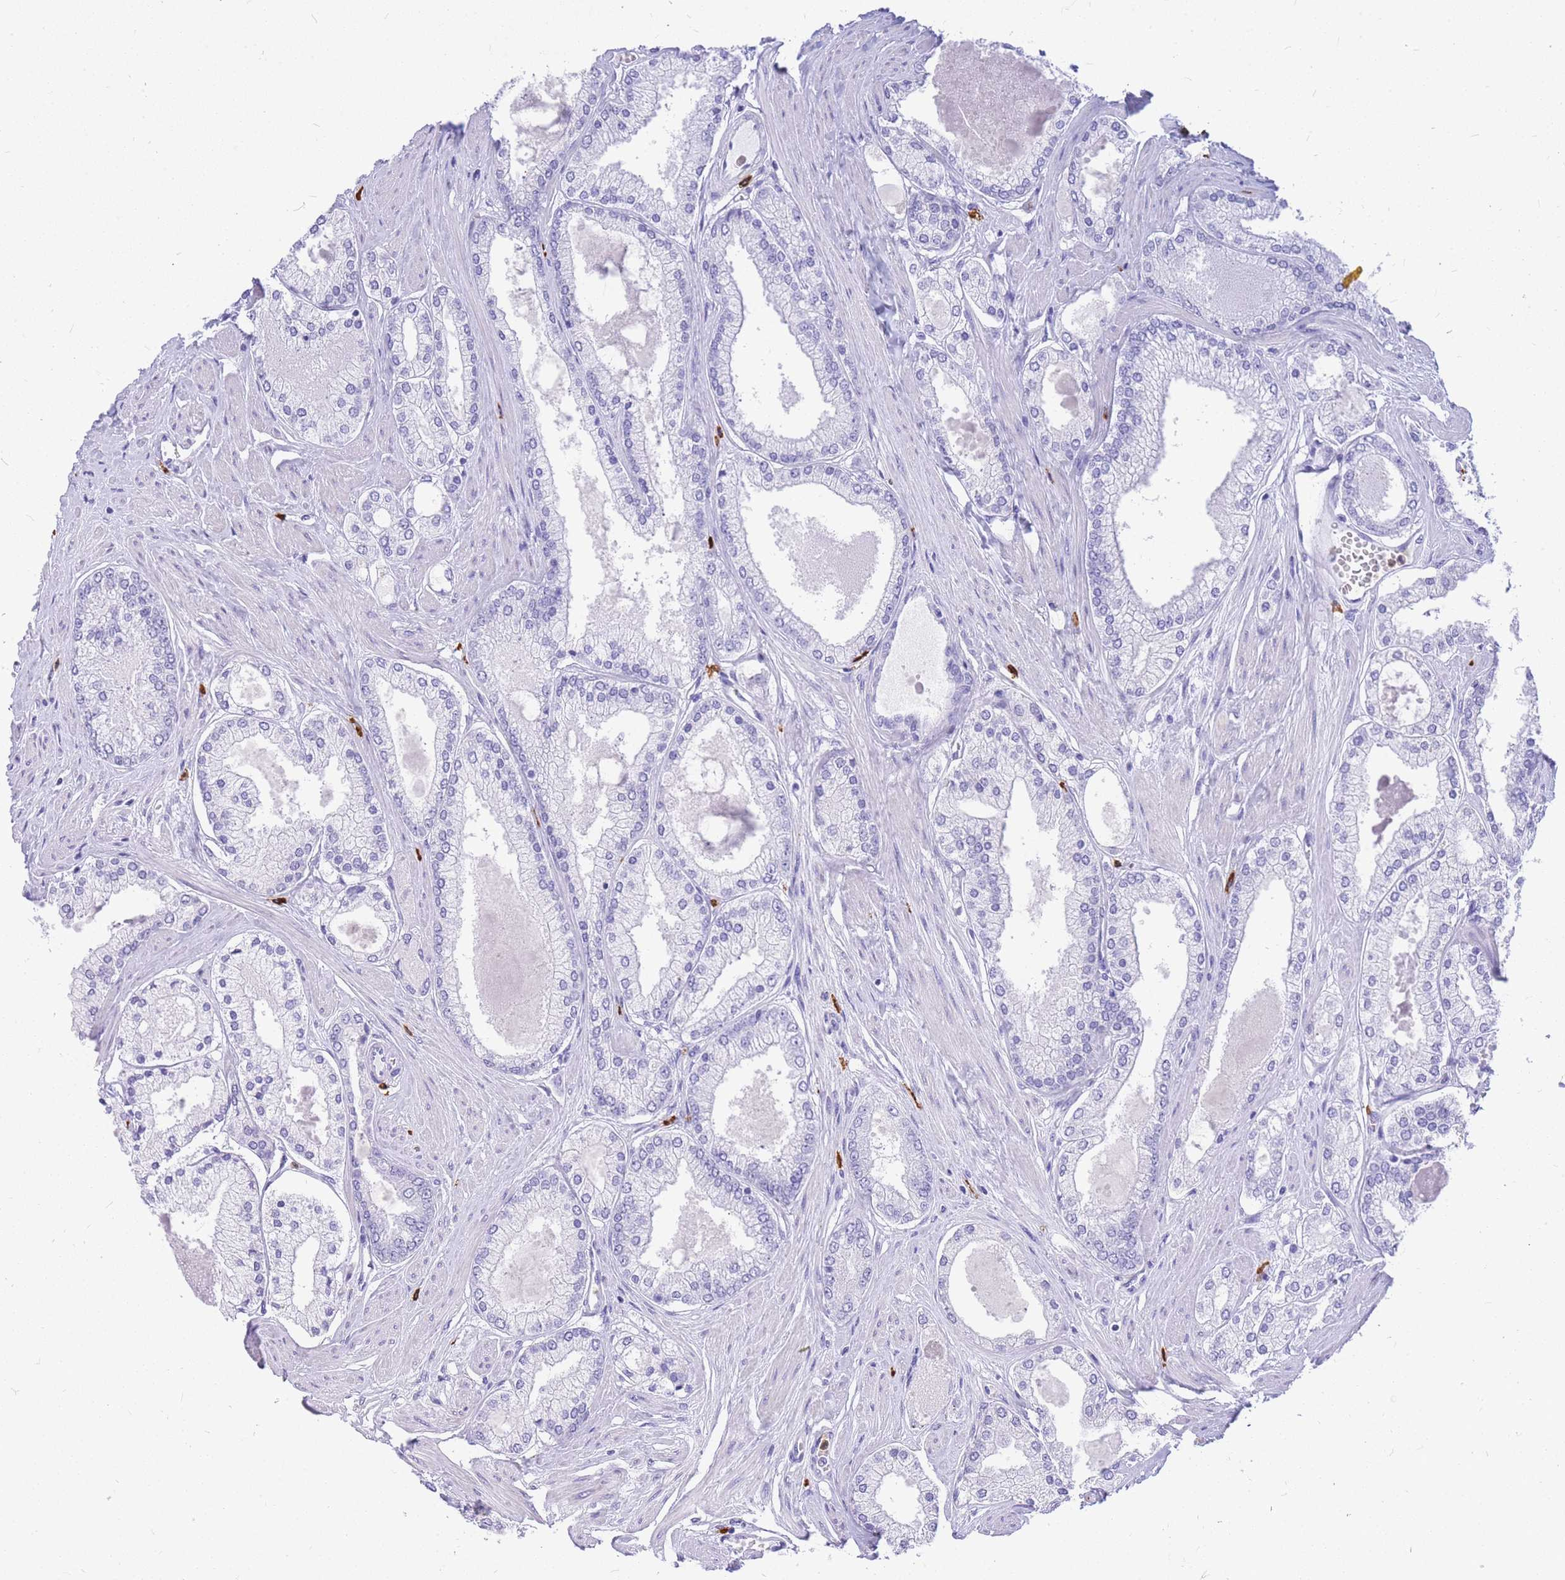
{"staining": {"intensity": "negative", "quantity": "none", "location": "none"}, "tissue": "prostate cancer", "cell_type": "Tumor cells", "image_type": "cancer", "snomed": [{"axis": "morphology", "description": "Adenocarcinoma, Low grade"}, {"axis": "topography", "description": "Prostate"}], "caption": "Prostate adenocarcinoma (low-grade) stained for a protein using immunohistochemistry (IHC) demonstrates no staining tumor cells.", "gene": "HERC1", "patient": {"sex": "male", "age": 42}}